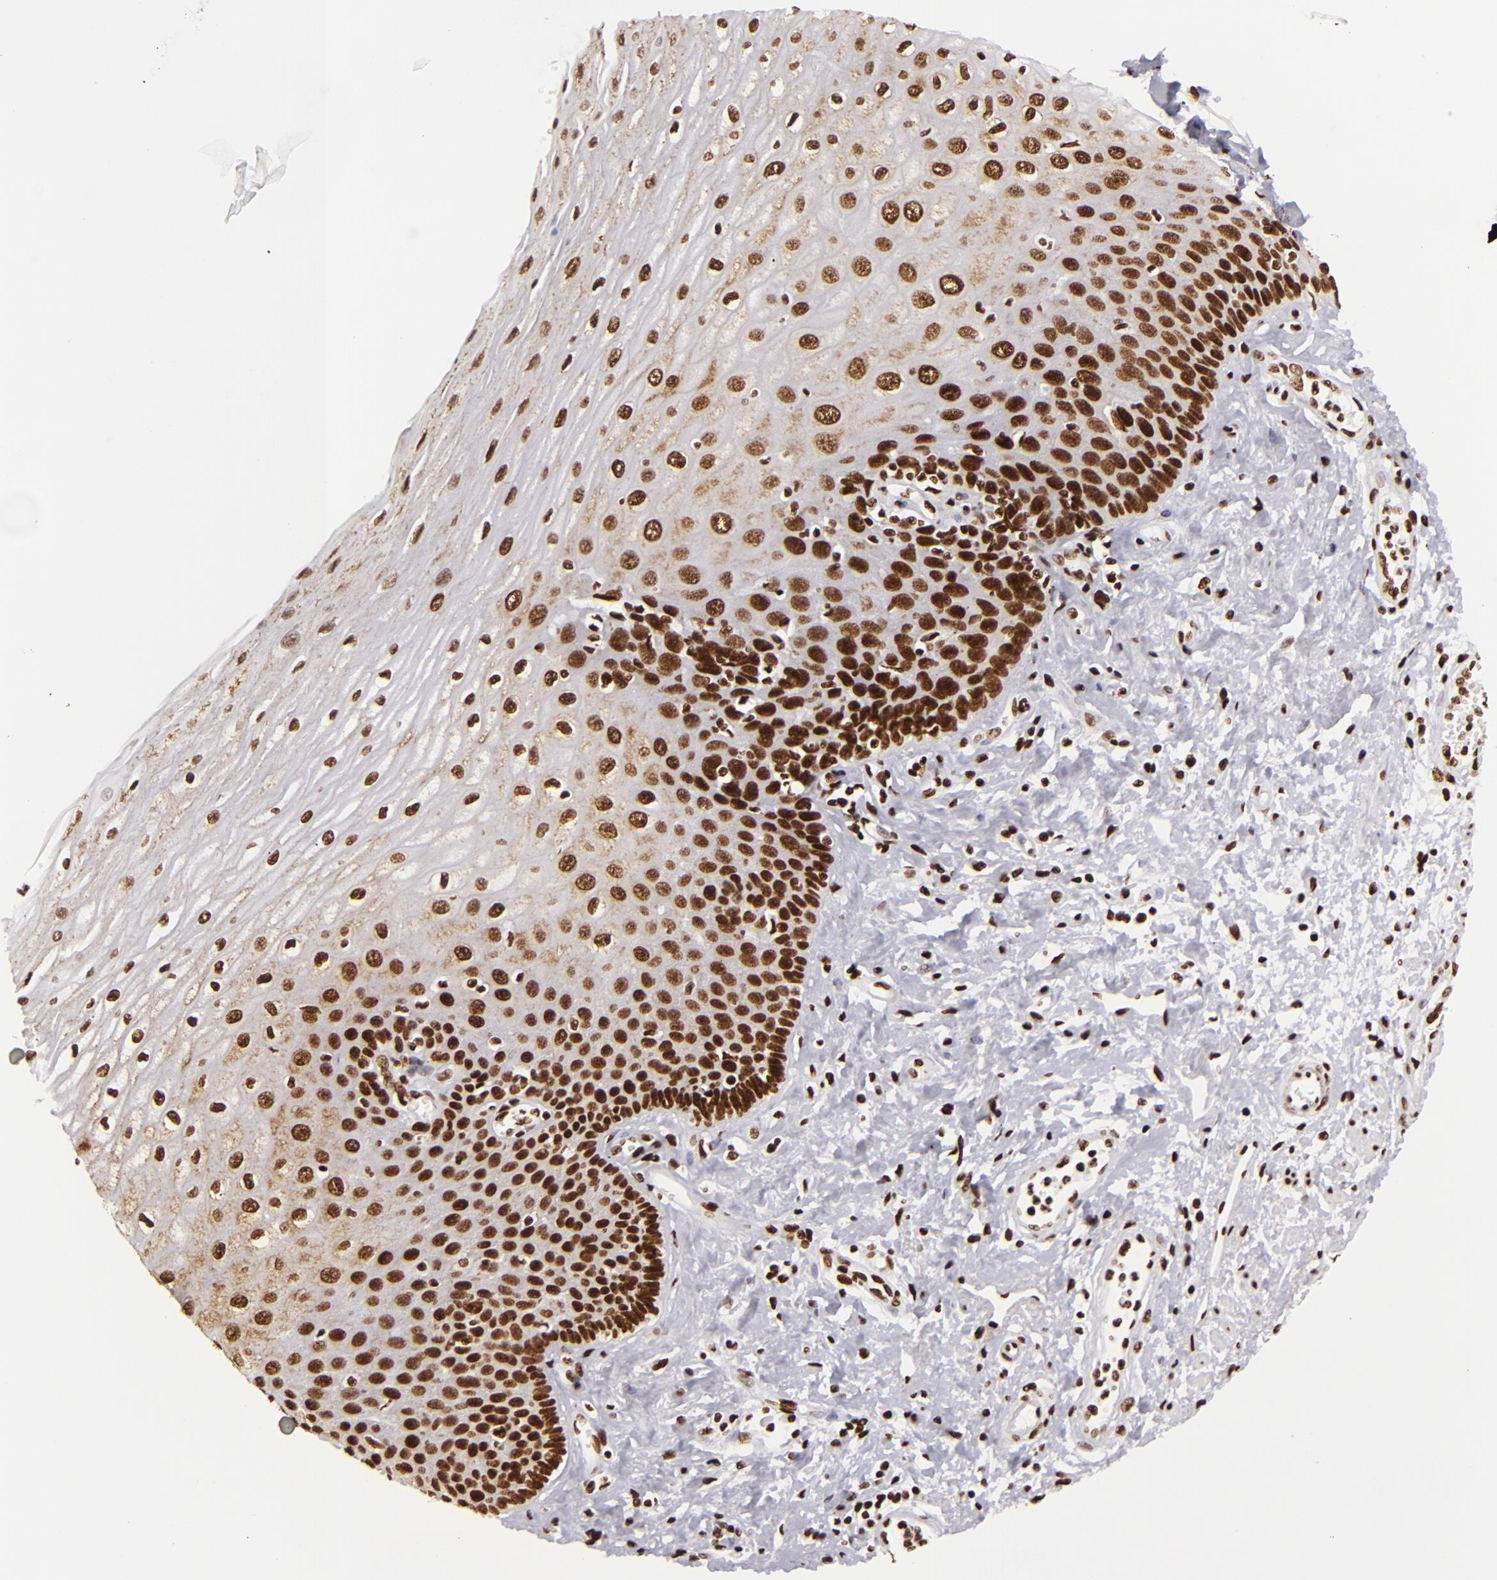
{"staining": {"intensity": "strong", "quantity": ">75%", "location": "nuclear"}, "tissue": "esophagus", "cell_type": "Squamous epithelial cells", "image_type": "normal", "snomed": [{"axis": "morphology", "description": "Normal tissue, NOS"}, {"axis": "topography", "description": "Esophagus"}], "caption": "This histopathology image reveals IHC staining of benign esophagus, with high strong nuclear positivity in approximately >75% of squamous epithelial cells.", "gene": "SAFB", "patient": {"sex": "male", "age": 62}}